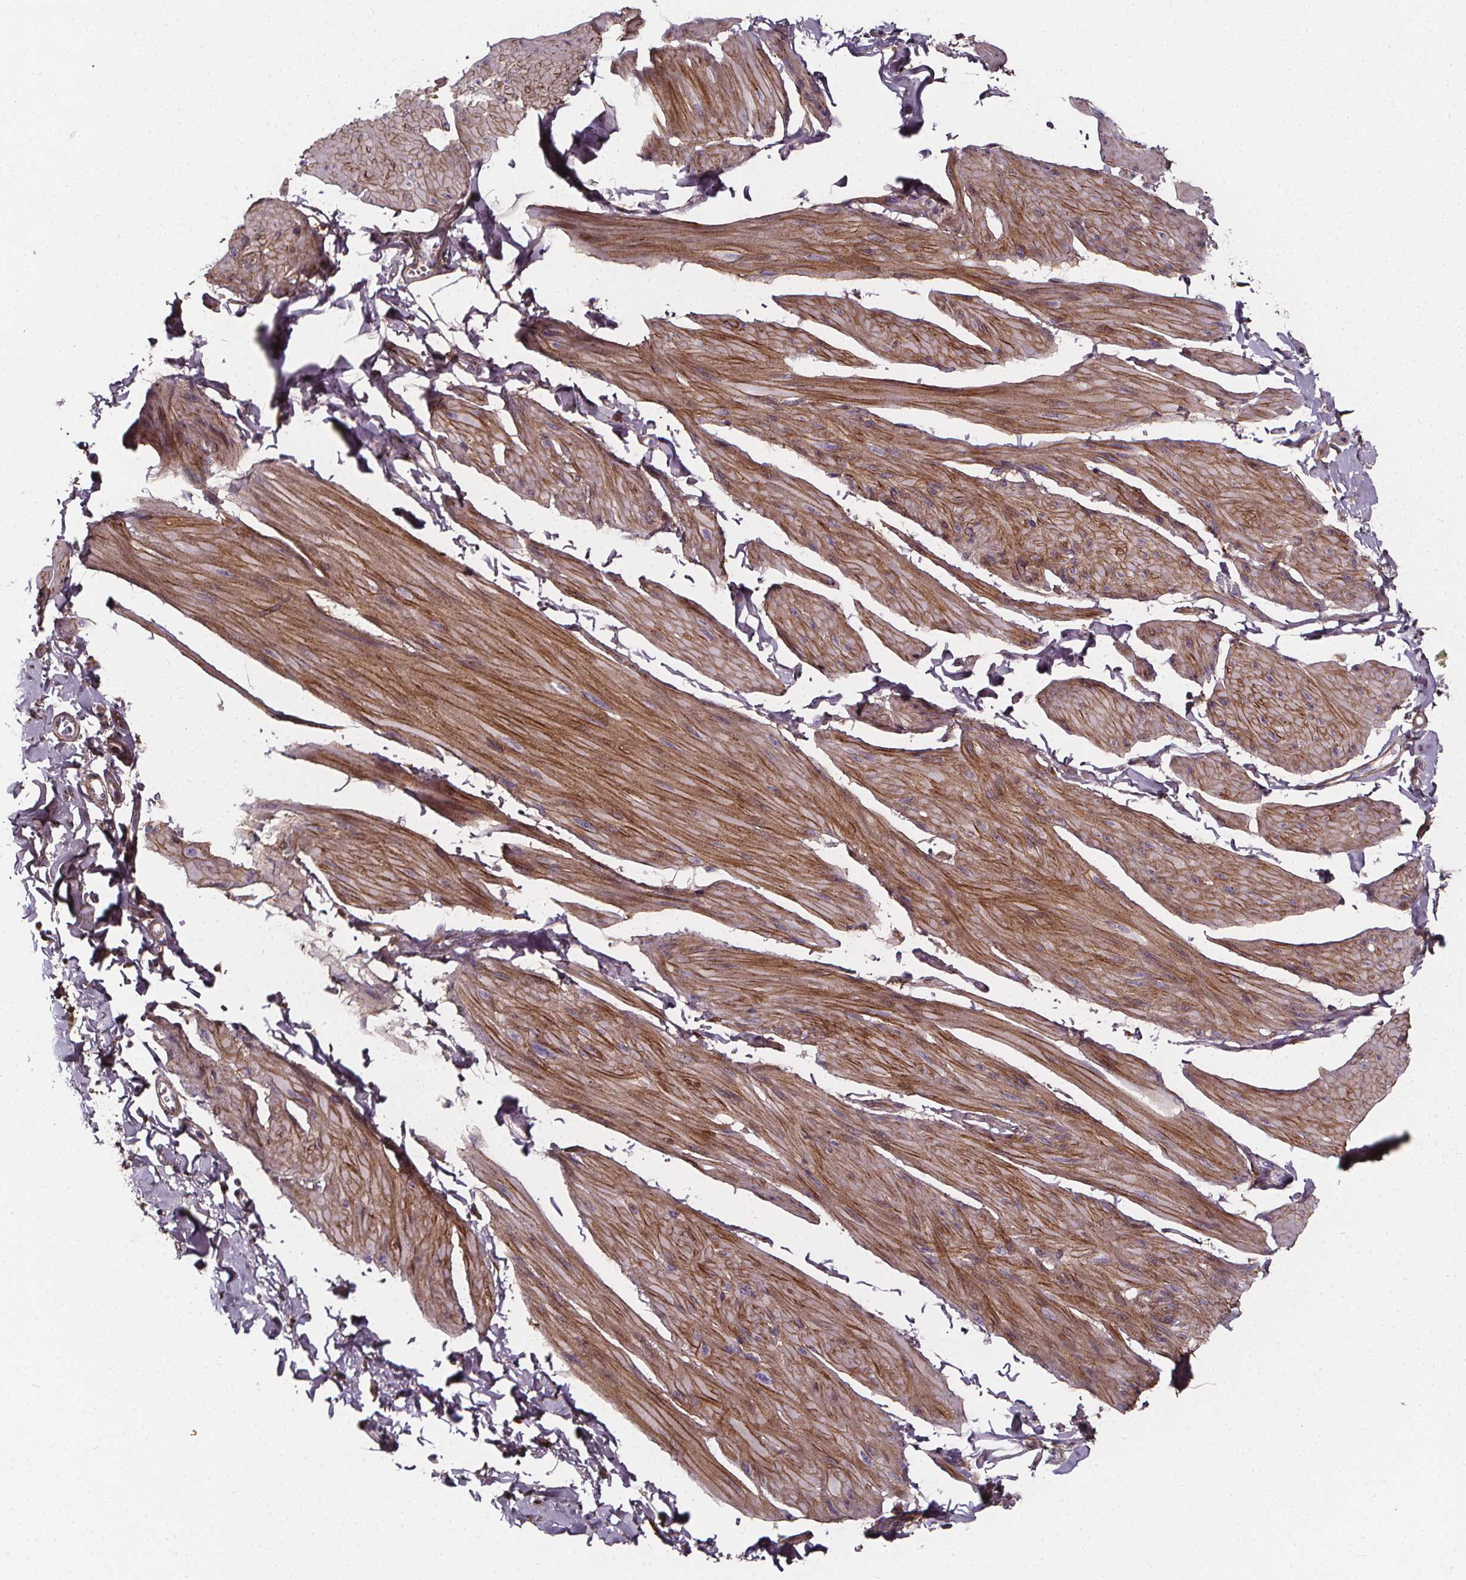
{"staining": {"intensity": "moderate", "quantity": ">75%", "location": "cytoplasmic/membranous"}, "tissue": "smooth muscle", "cell_type": "Smooth muscle cells", "image_type": "normal", "snomed": [{"axis": "morphology", "description": "Normal tissue, NOS"}, {"axis": "topography", "description": "Adipose tissue"}, {"axis": "topography", "description": "Smooth muscle"}, {"axis": "topography", "description": "Peripheral nerve tissue"}], "caption": "IHC micrograph of normal smooth muscle: human smooth muscle stained using immunohistochemistry reveals medium levels of moderate protein expression localized specifically in the cytoplasmic/membranous of smooth muscle cells, appearing as a cytoplasmic/membranous brown color.", "gene": "AEBP1", "patient": {"sex": "male", "age": 83}}